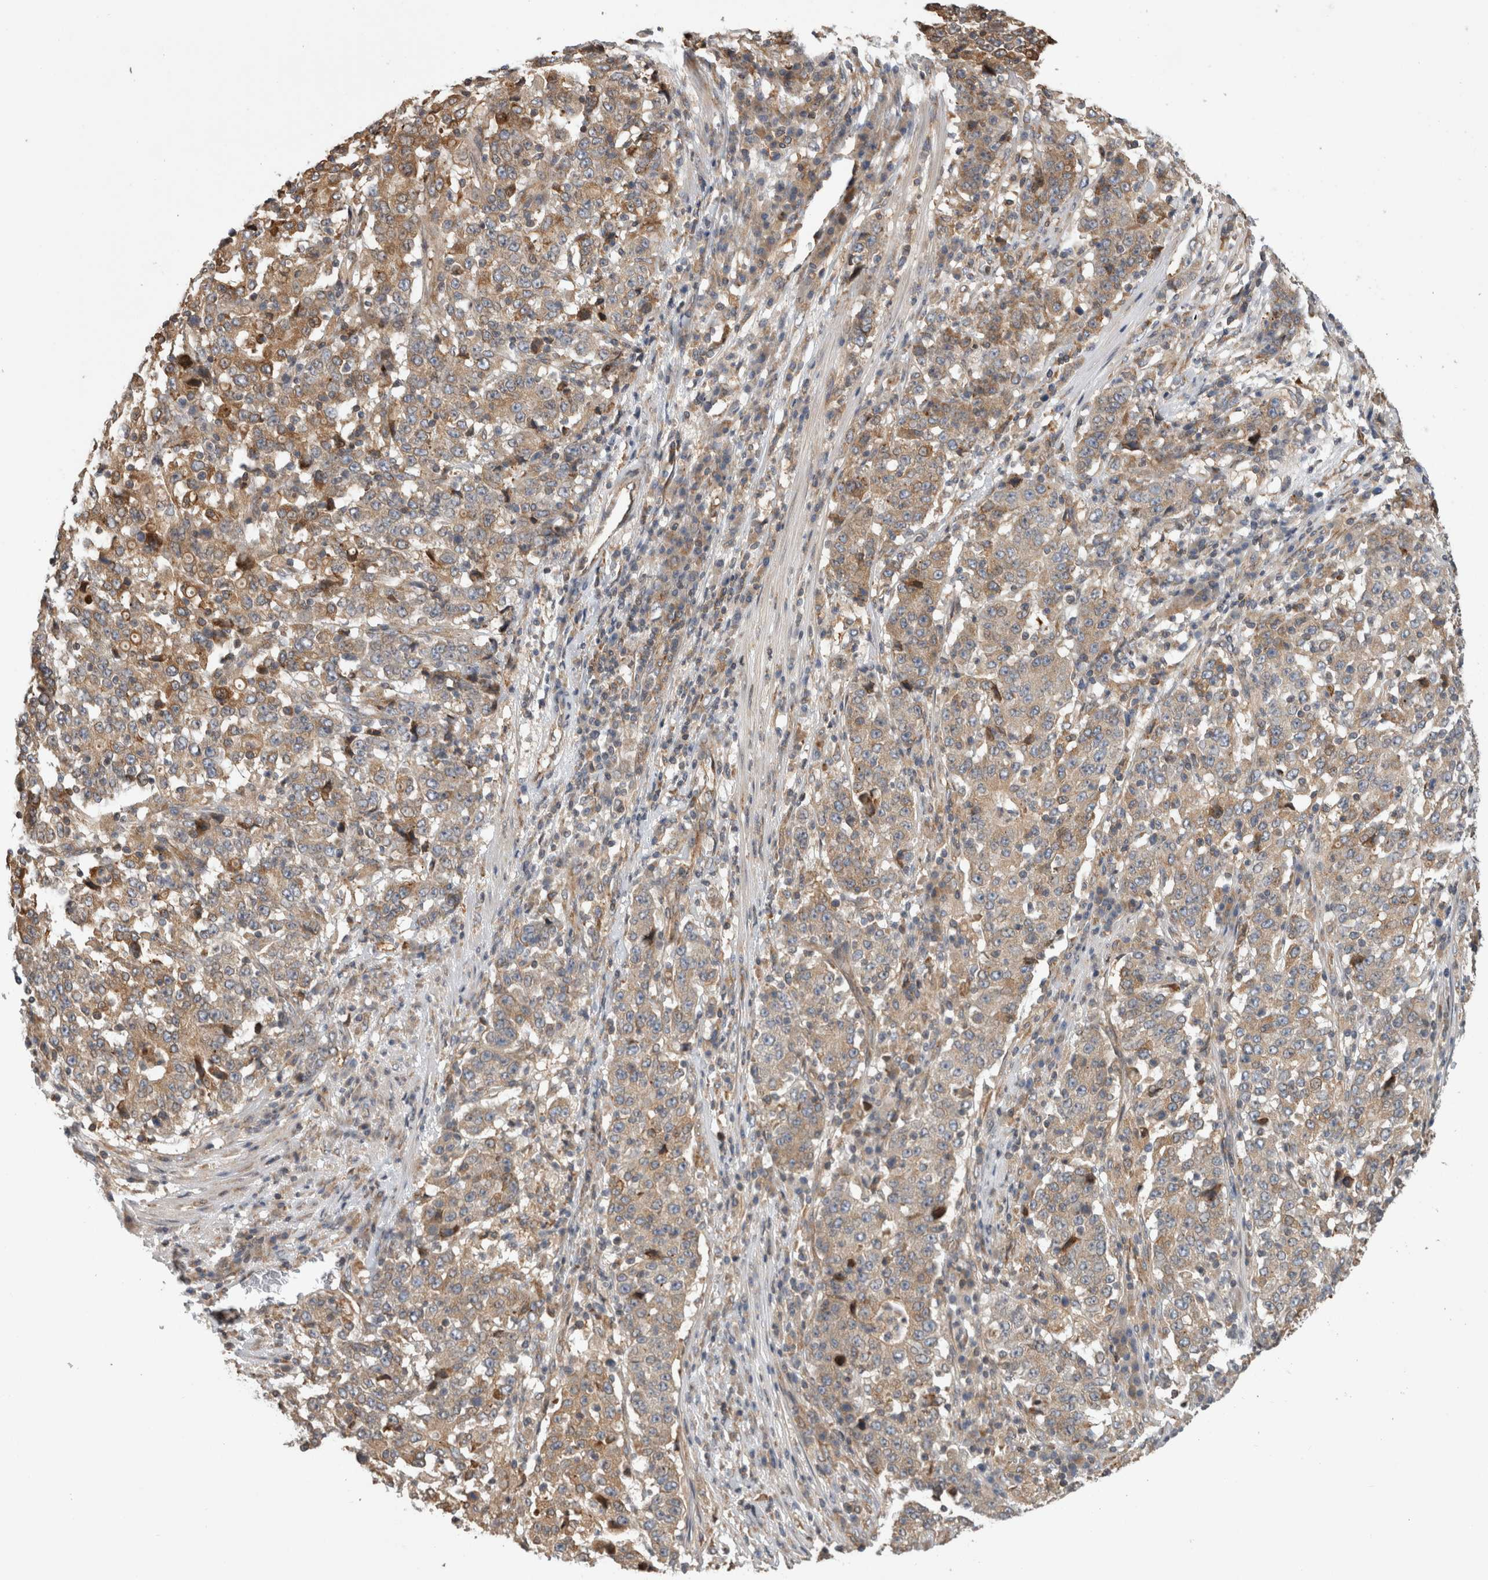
{"staining": {"intensity": "weak", "quantity": ">75%", "location": "cytoplasmic/membranous"}, "tissue": "stomach cancer", "cell_type": "Tumor cells", "image_type": "cancer", "snomed": [{"axis": "morphology", "description": "Adenocarcinoma, NOS"}, {"axis": "topography", "description": "Stomach"}], "caption": "This histopathology image shows stomach cancer (adenocarcinoma) stained with immunohistochemistry (IHC) to label a protein in brown. The cytoplasmic/membranous of tumor cells show weak positivity for the protein. Nuclei are counter-stained blue.", "gene": "PARP6", "patient": {"sex": "male", "age": 59}}